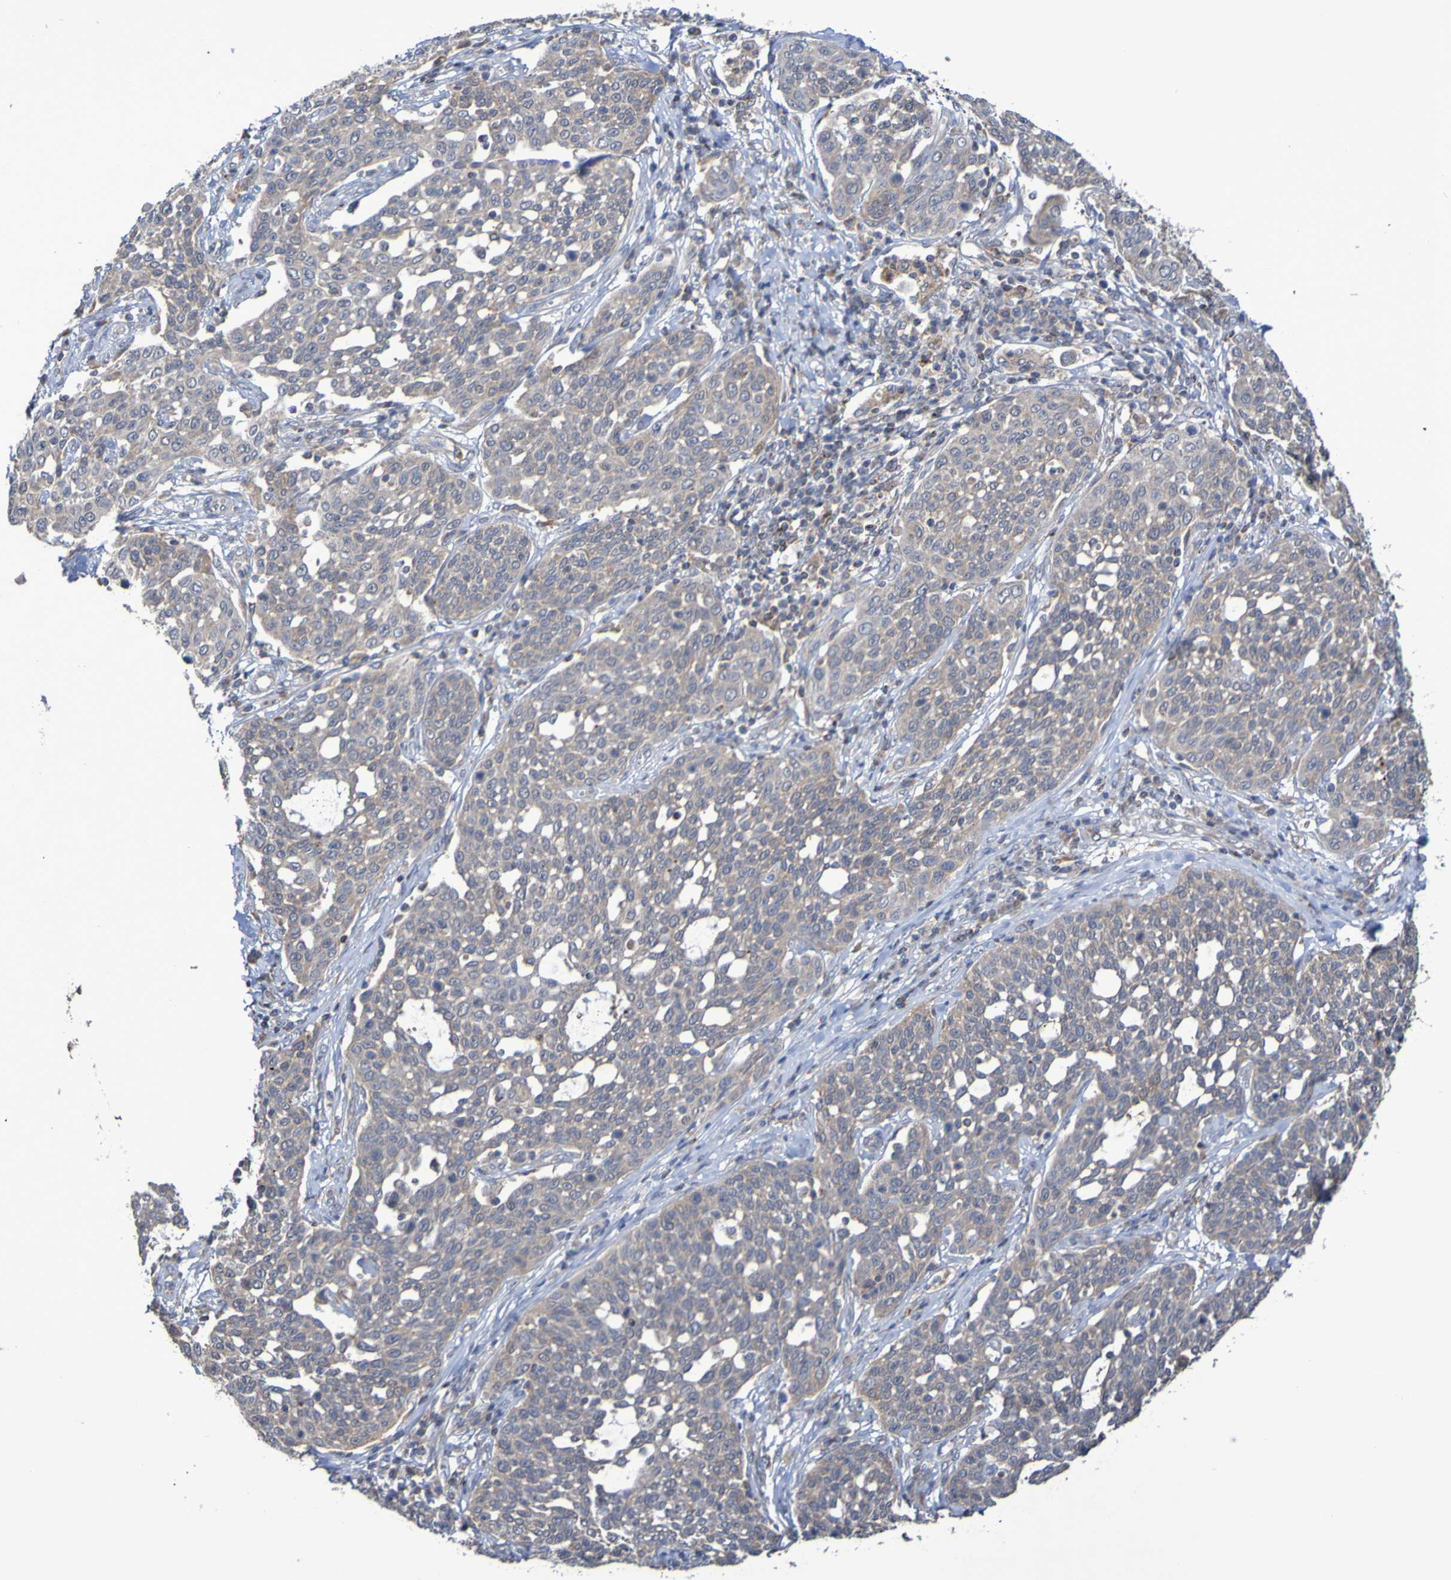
{"staining": {"intensity": "moderate", "quantity": "25%-75%", "location": "cytoplasmic/membranous"}, "tissue": "cervical cancer", "cell_type": "Tumor cells", "image_type": "cancer", "snomed": [{"axis": "morphology", "description": "Squamous cell carcinoma, NOS"}, {"axis": "topography", "description": "Cervix"}], "caption": "Squamous cell carcinoma (cervical) stained with a brown dye displays moderate cytoplasmic/membranous positive staining in about 25%-75% of tumor cells.", "gene": "C3orf18", "patient": {"sex": "female", "age": 34}}